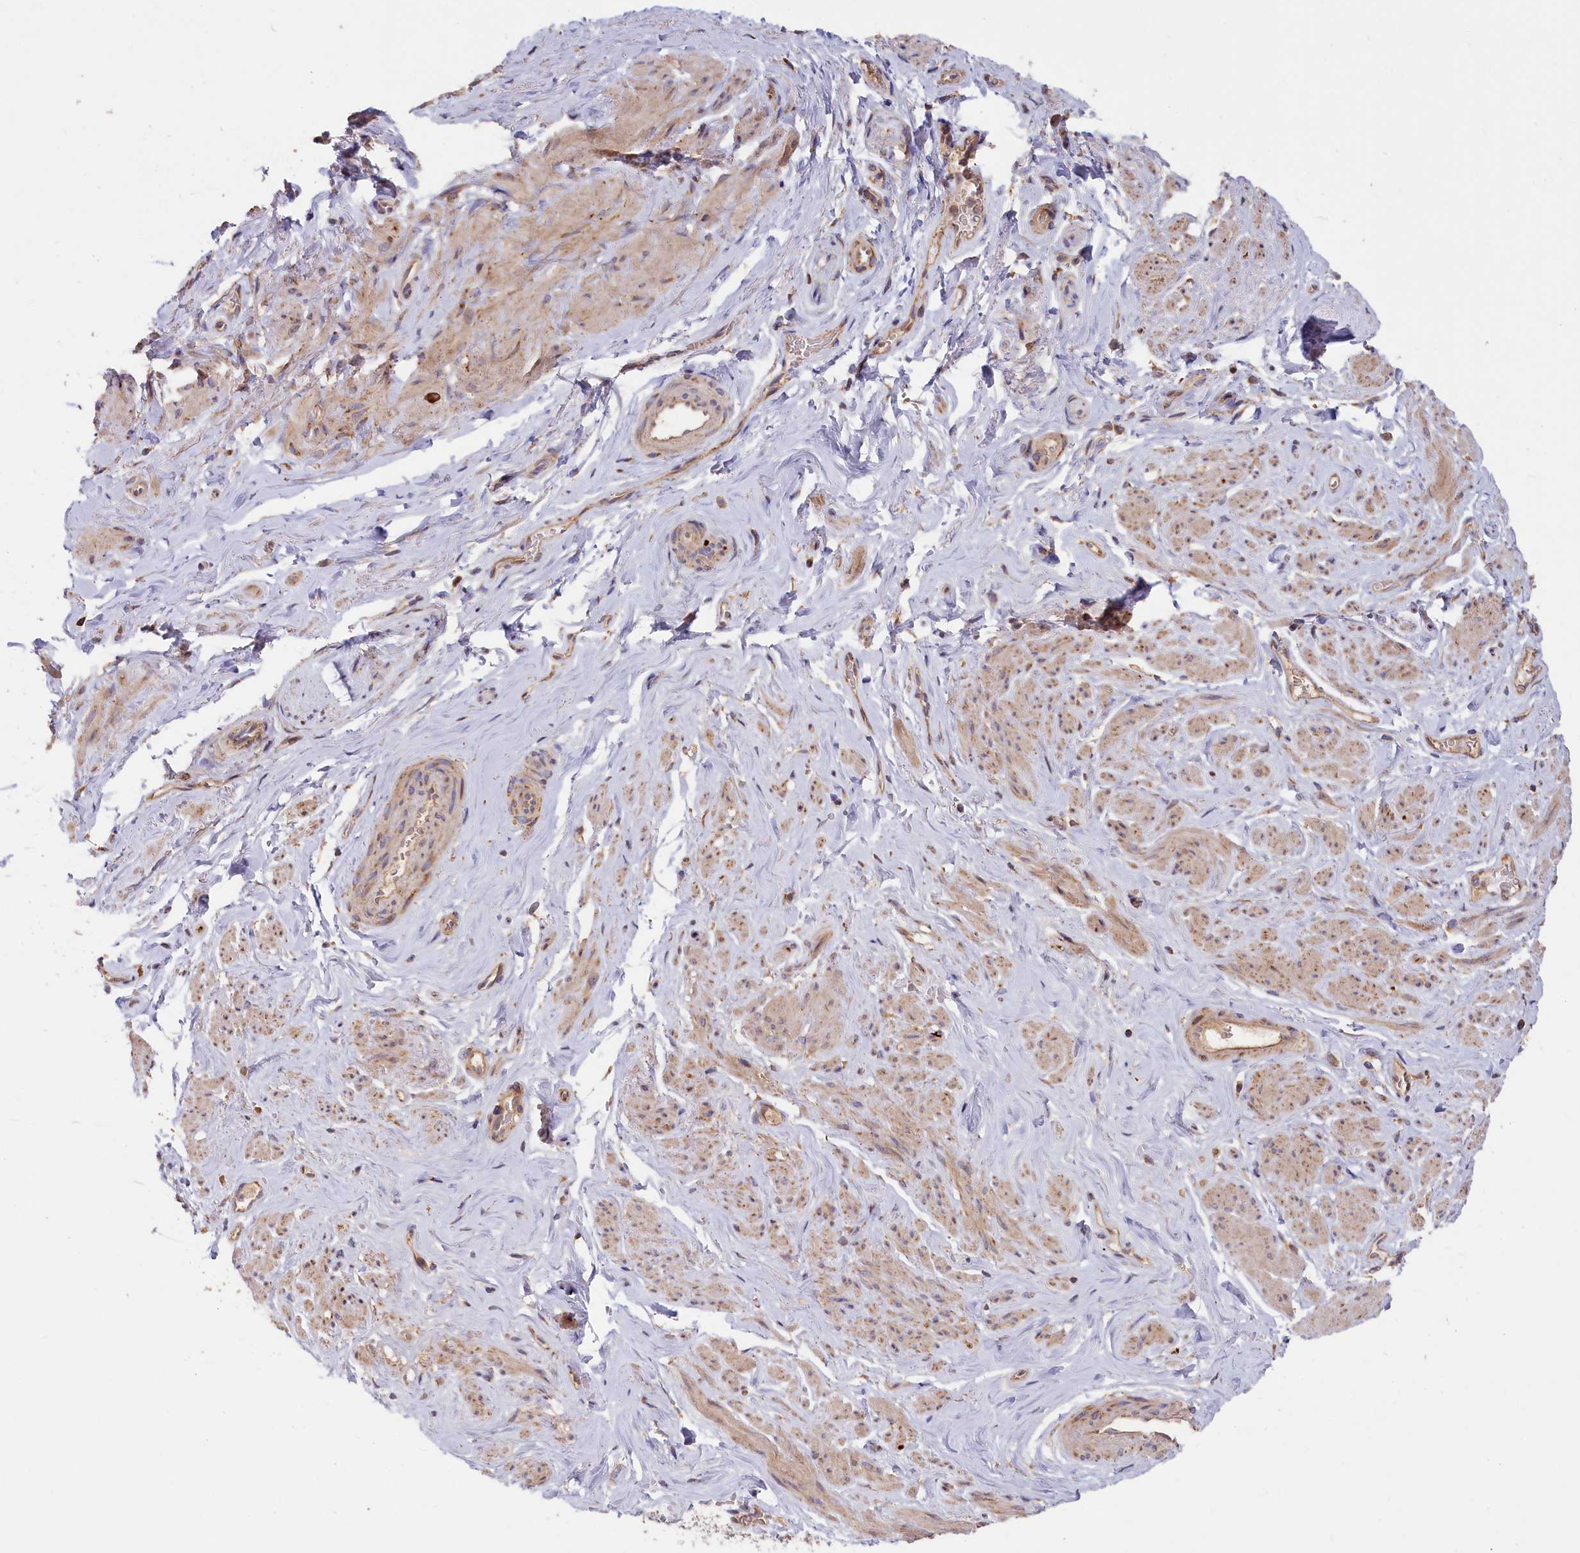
{"staining": {"intensity": "weak", "quantity": "25%-75%", "location": "cytoplasmic/membranous"}, "tissue": "smooth muscle", "cell_type": "Smooth muscle cells", "image_type": "normal", "snomed": [{"axis": "morphology", "description": "Normal tissue, NOS"}, {"axis": "topography", "description": "Smooth muscle"}, {"axis": "topography", "description": "Peripheral nerve tissue"}], "caption": "Immunohistochemistry photomicrograph of unremarkable smooth muscle stained for a protein (brown), which demonstrates low levels of weak cytoplasmic/membranous expression in about 25%-75% of smooth muscle cells.", "gene": "CEP44", "patient": {"sex": "male", "age": 69}}